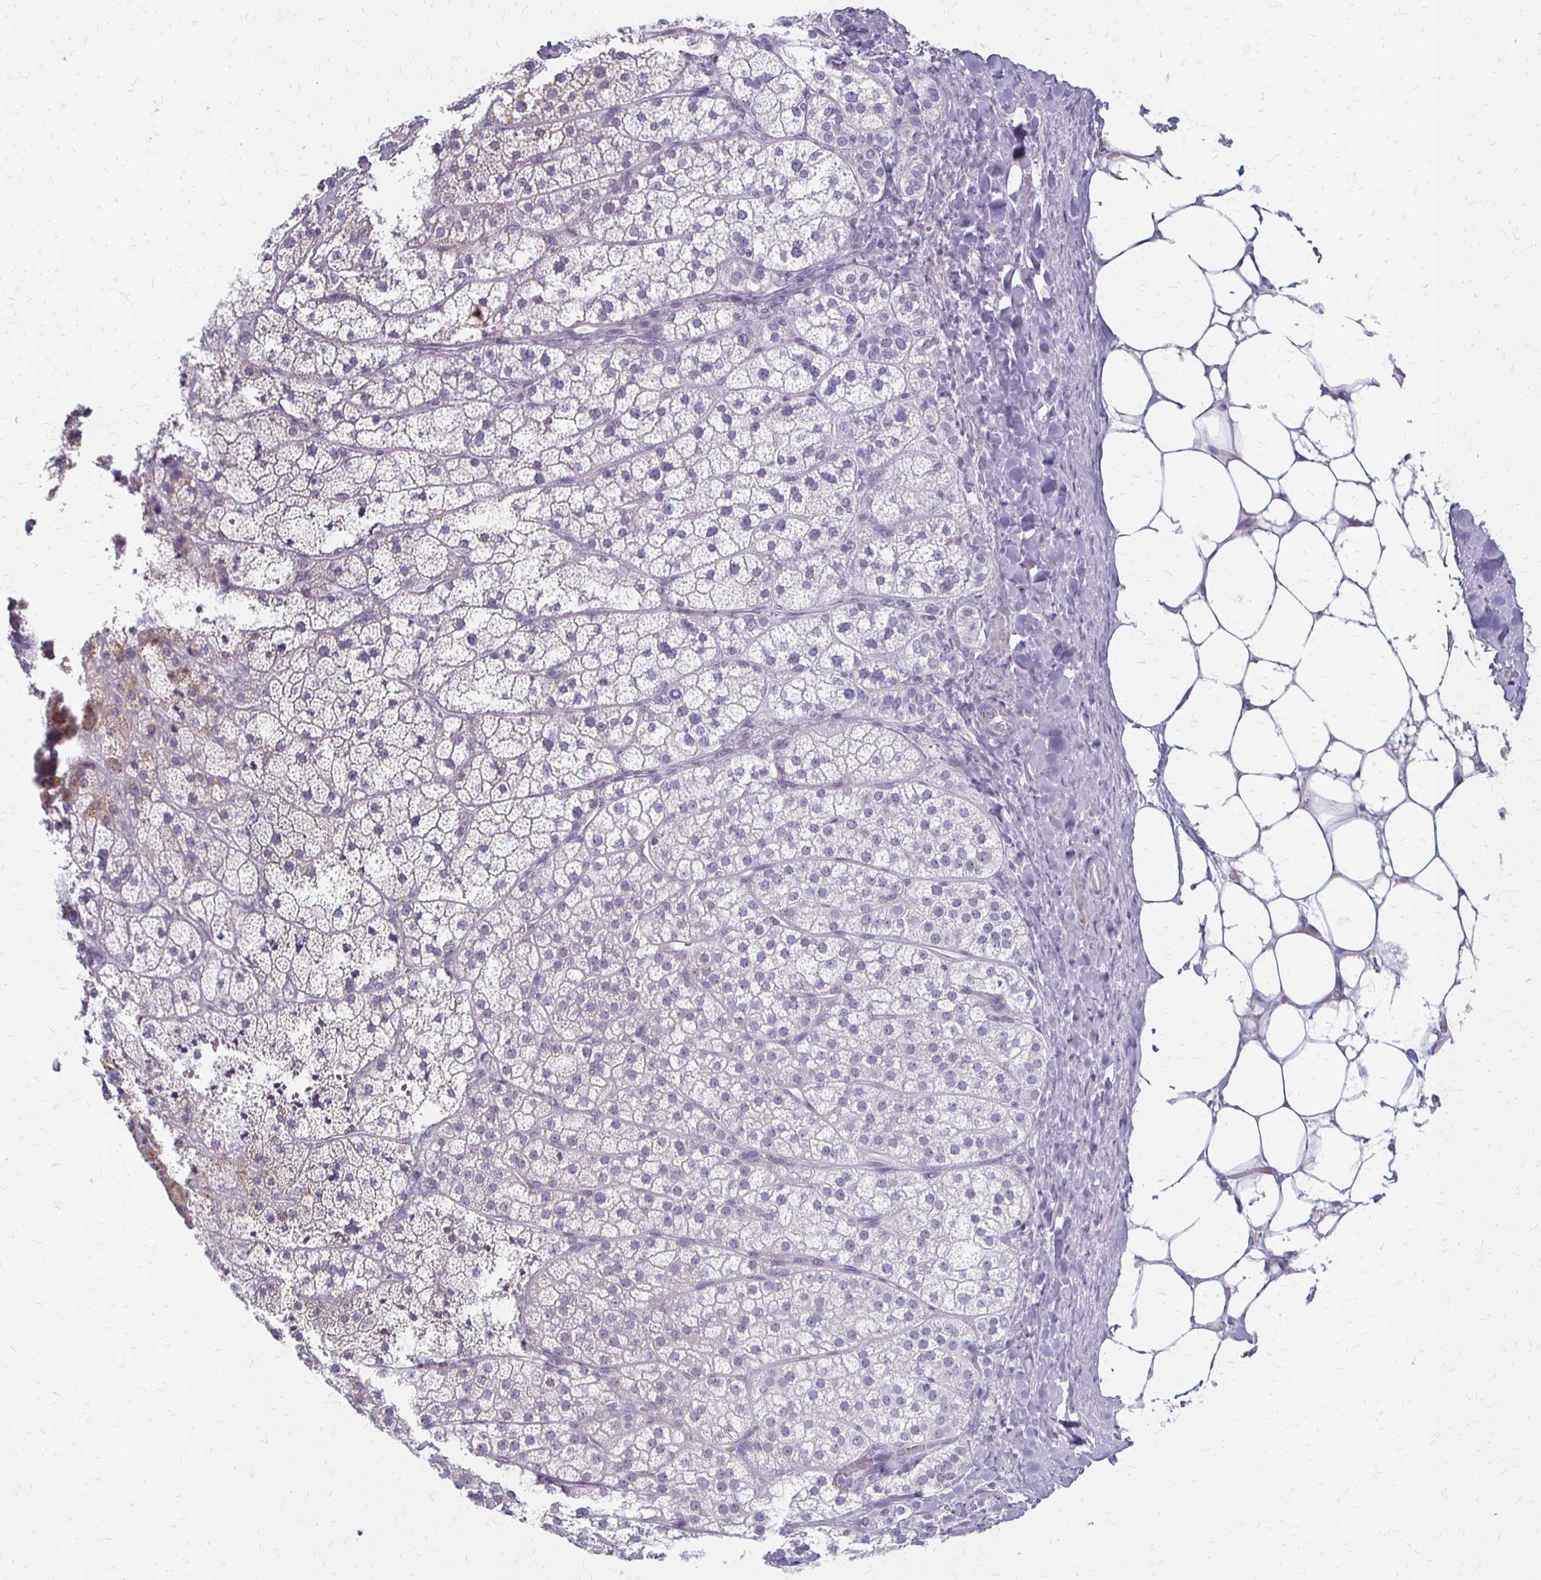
{"staining": {"intensity": "negative", "quantity": "none", "location": "none"}, "tissue": "adrenal gland", "cell_type": "Glandular cells", "image_type": "normal", "snomed": [{"axis": "morphology", "description": "Normal tissue, NOS"}, {"axis": "topography", "description": "Adrenal gland"}], "caption": "Glandular cells show no significant protein expression in normal adrenal gland. Brightfield microscopy of immunohistochemistry (IHC) stained with DAB (brown) and hematoxylin (blue), captured at high magnification.", "gene": "ACP5", "patient": {"sex": "male", "age": 53}}